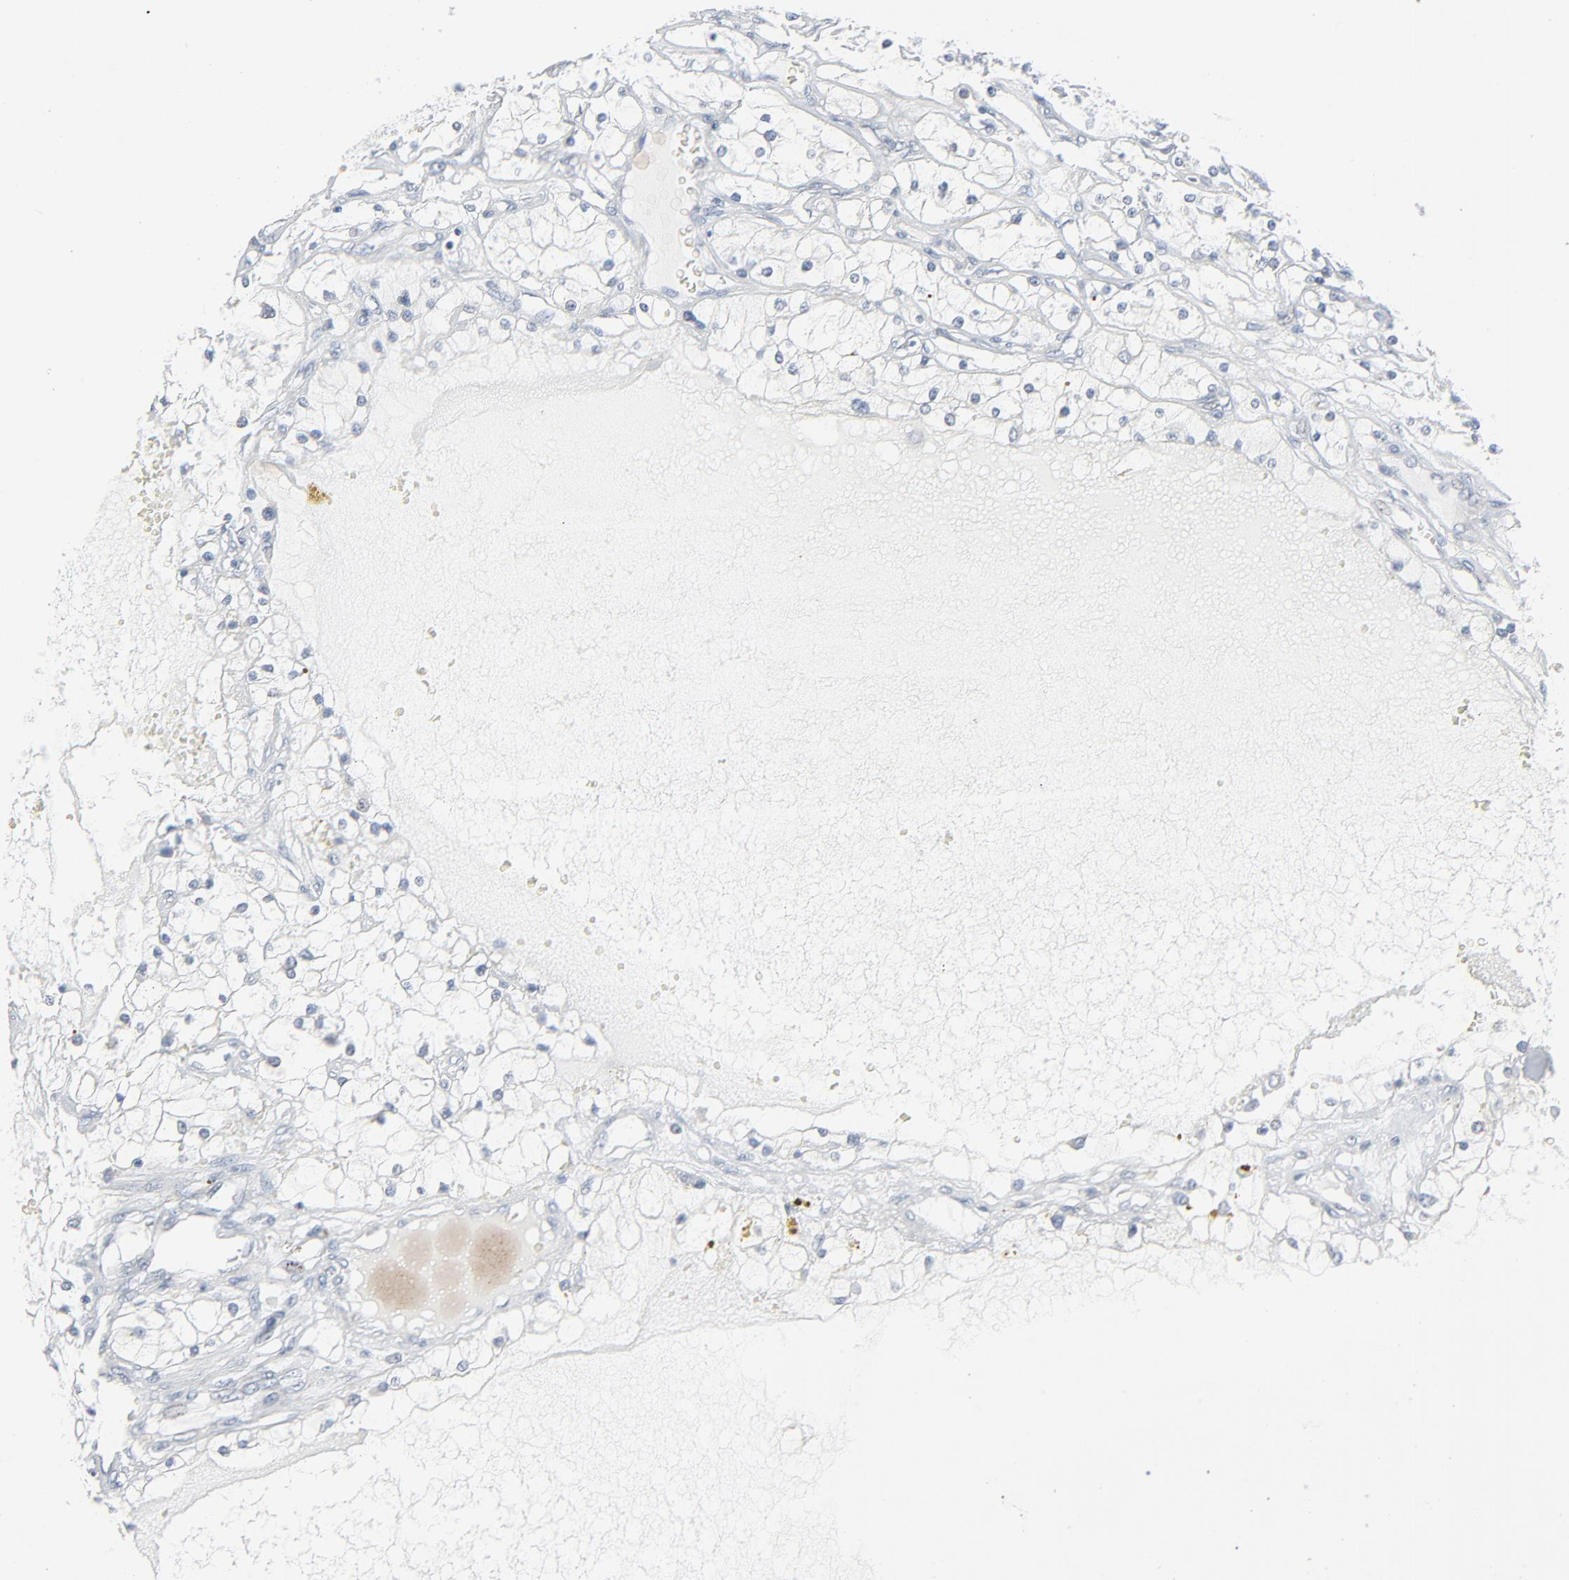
{"staining": {"intensity": "negative", "quantity": "none", "location": "none"}, "tissue": "renal cancer", "cell_type": "Tumor cells", "image_type": "cancer", "snomed": [{"axis": "morphology", "description": "Adenocarcinoma, NOS"}, {"axis": "topography", "description": "Kidney"}], "caption": "The immunohistochemistry micrograph has no significant staining in tumor cells of adenocarcinoma (renal) tissue.", "gene": "SAGE1", "patient": {"sex": "male", "age": 61}}